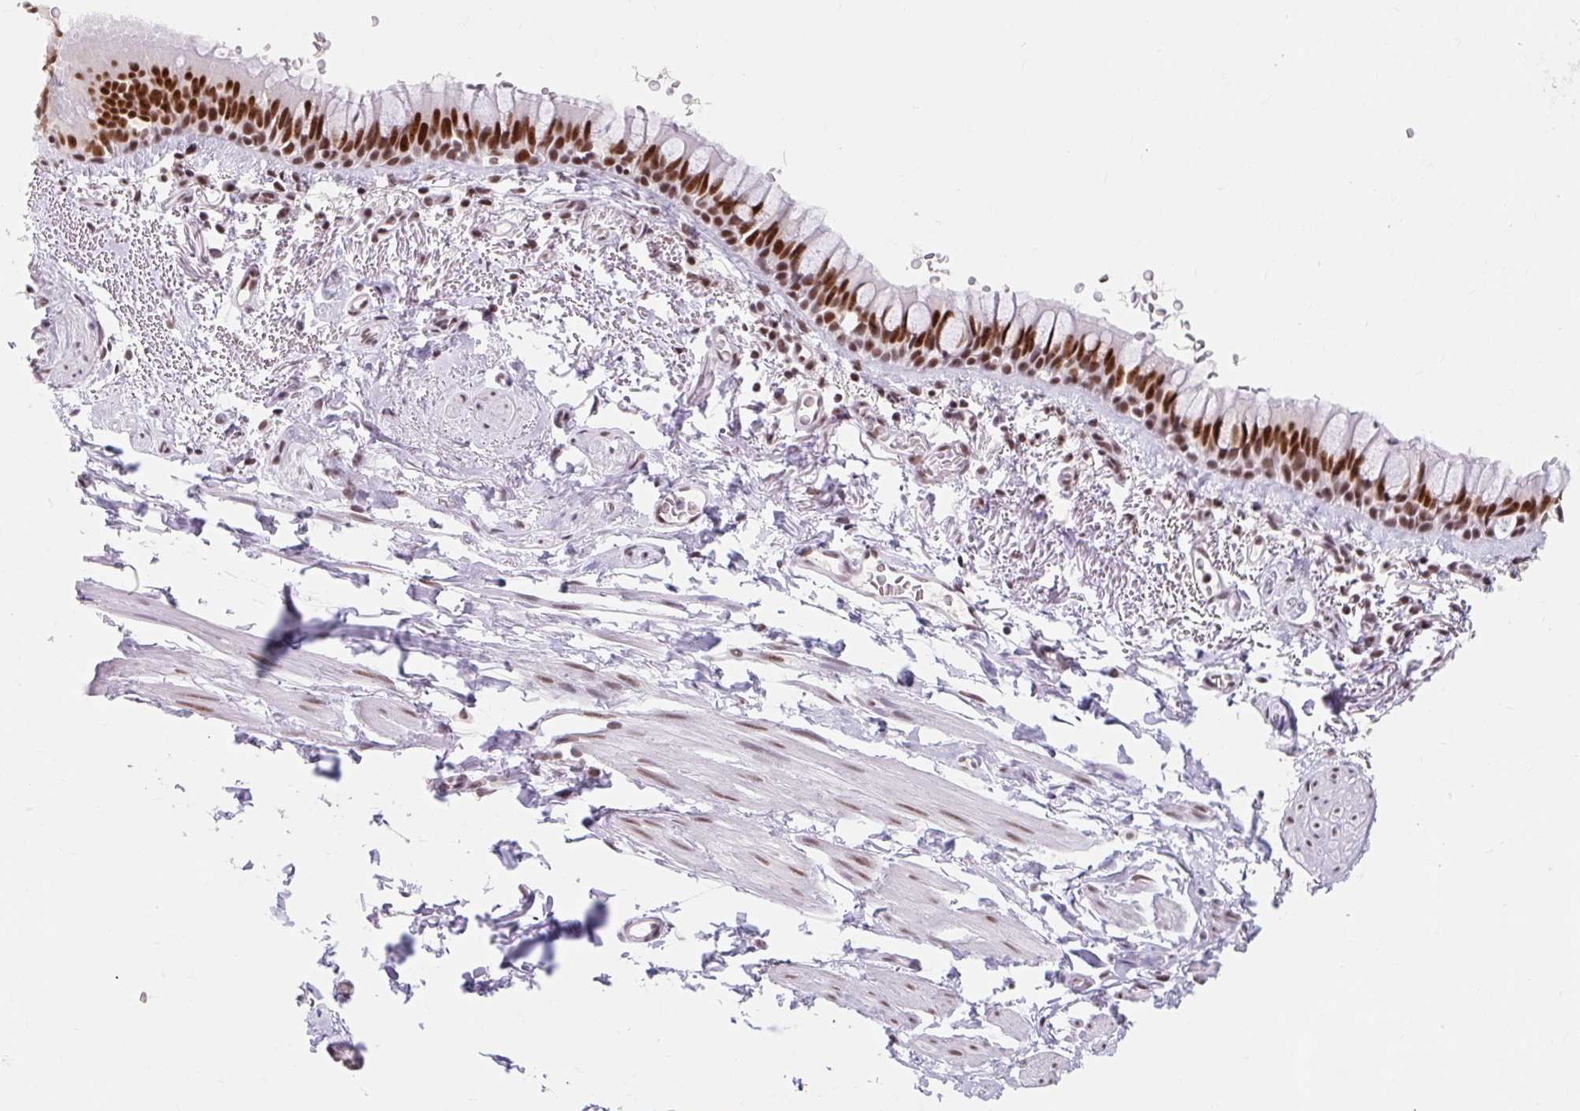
{"staining": {"intensity": "strong", "quantity": ">75%", "location": "nuclear"}, "tissue": "bronchus", "cell_type": "Respiratory epithelial cells", "image_type": "normal", "snomed": [{"axis": "morphology", "description": "Normal tissue, NOS"}, {"axis": "topography", "description": "Bronchus"}], "caption": "A high-resolution histopathology image shows immunohistochemistry (IHC) staining of normal bronchus, which reveals strong nuclear expression in approximately >75% of respiratory epithelial cells.", "gene": "SRSF10", "patient": {"sex": "male", "age": 67}}